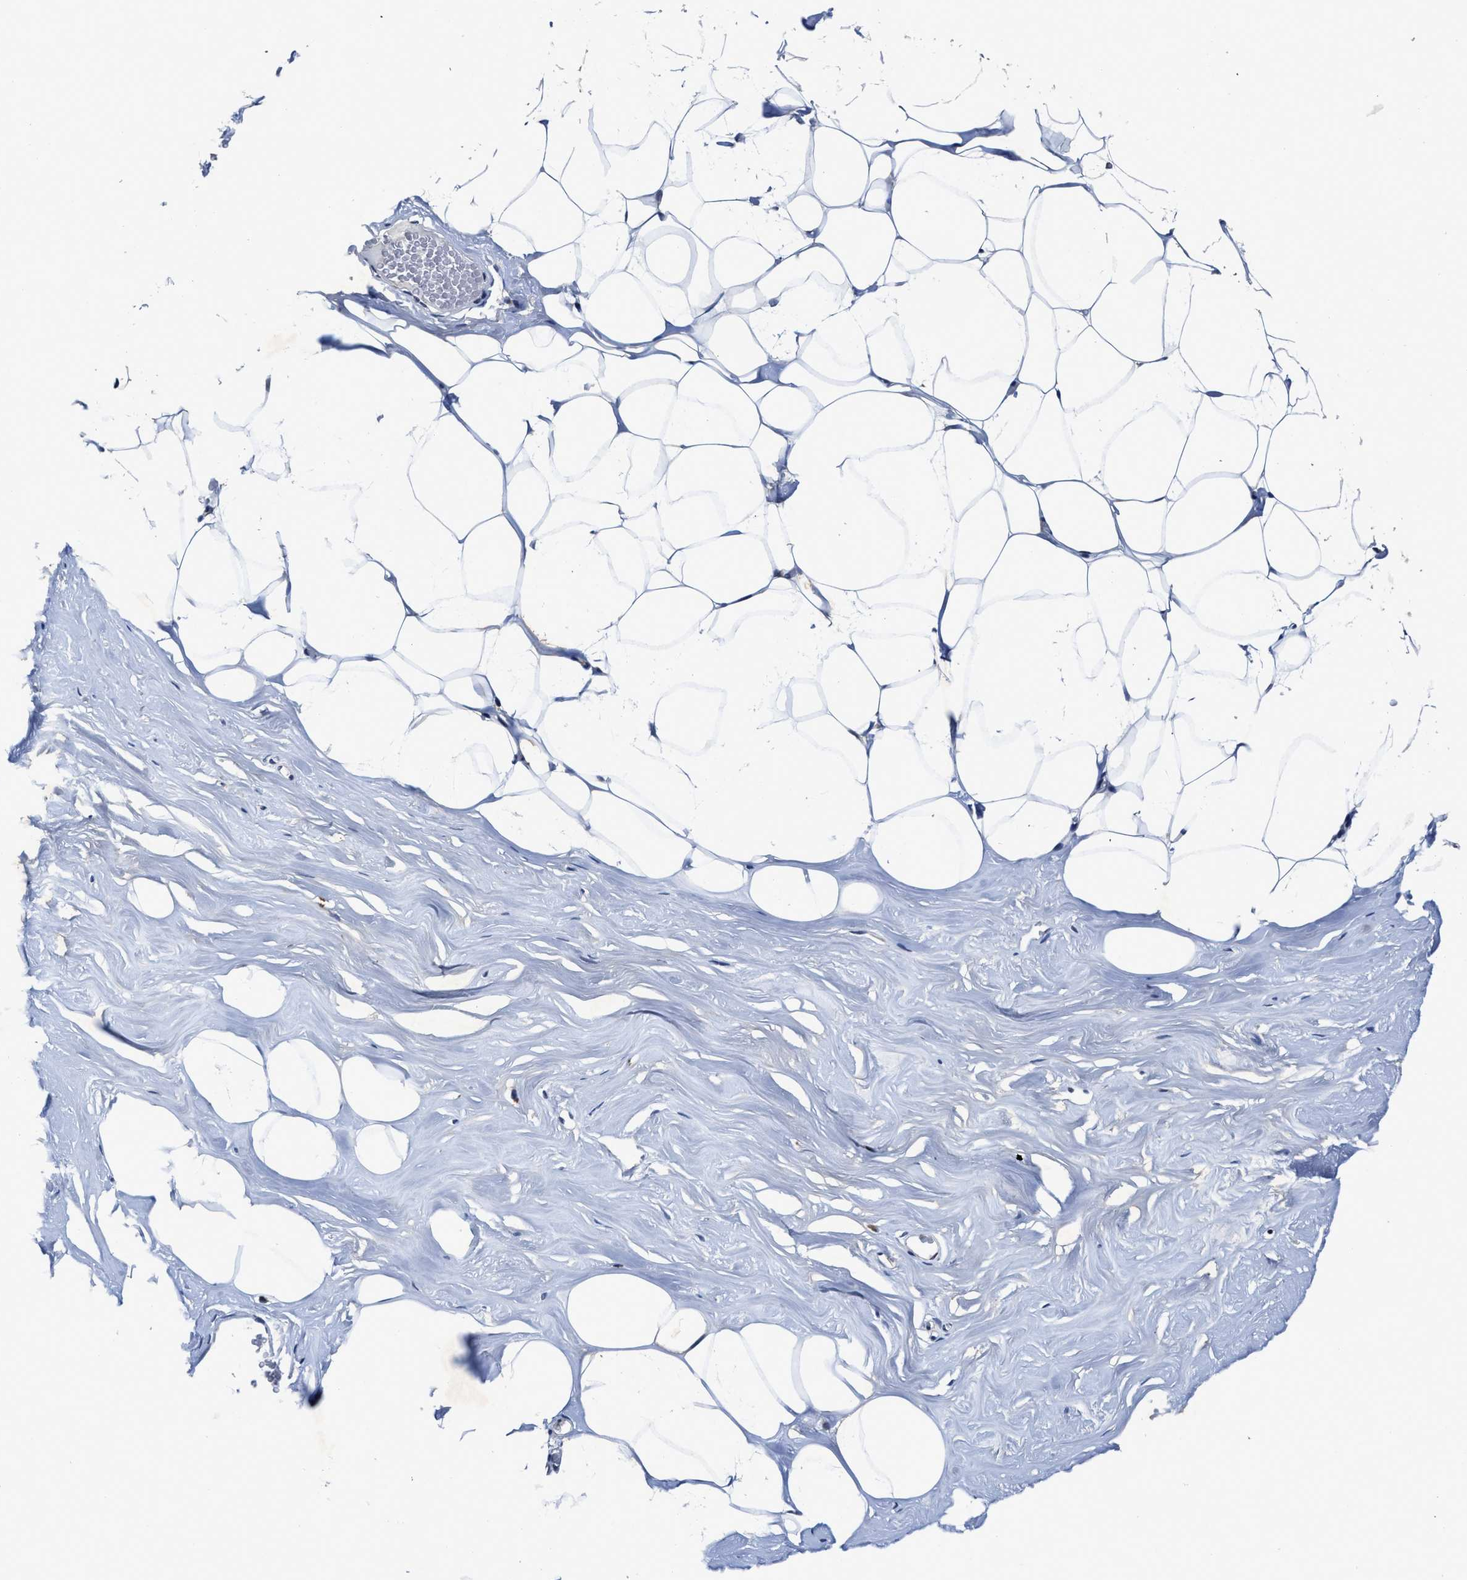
{"staining": {"intensity": "negative", "quantity": "none", "location": "none"}, "tissue": "adipose tissue", "cell_type": "Adipocytes", "image_type": "normal", "snomed": [{"axis": "morphology", "description": "Normal tissue, NOS"}, {"axis": "morphology", "description": "Fibrosis, NOS"}, {"axis": "topography", "description": "Breast"}, {"axis": "topography", "description": "Adipose tissue"}], "caption": "Adipose tissue stained for a protein using immunohistochemistry (IHC) displays no staining adipocytes.", "gene": "TMEM53", "patient": {"sex": "female", "age": 39}}